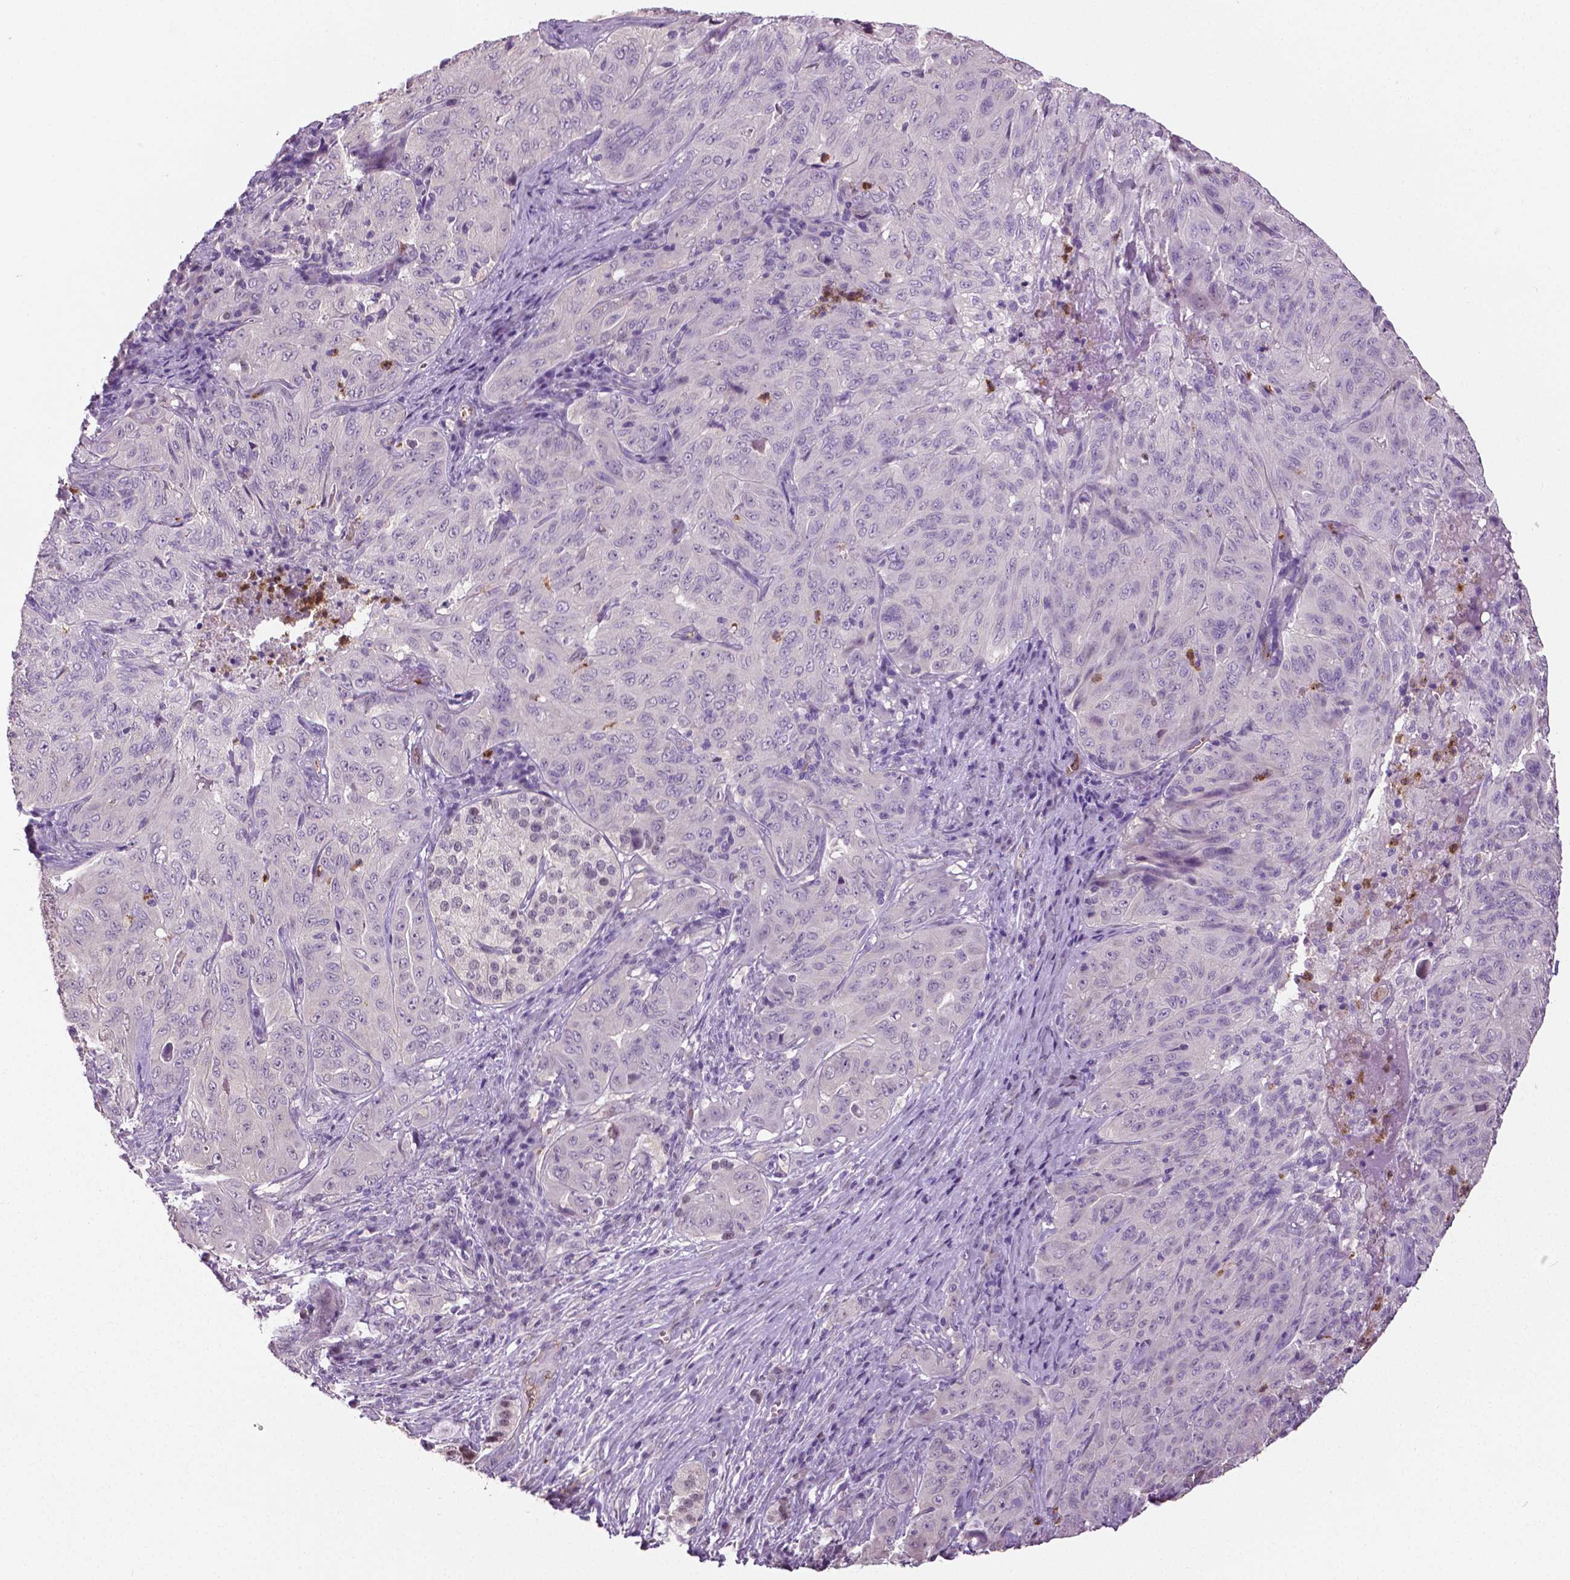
{"staining": {"intensity": "negative", "quantity": "none", "location": "none"}, "tissue": "pancreatic cancer", "cell_type": "Tumor cells", "image_type": "cancer", "snomed": [{"axis": "morphology", "description": "Adenocarcinoma, NOS"}, {"axis": "topography", "description": "Pancreas"}], "caption": "IHC micrograph of neoplastic tissue: human pancreatic cancer (adenocarcinoma) stained with DAB (3,3'-diaminobenzidine) reveals no significant protein staining in tumor cells. (DAB immunohistochemistry, high magnification).", "gene": "PTPN5", "patient": {"sex": "male", "age": 63}}